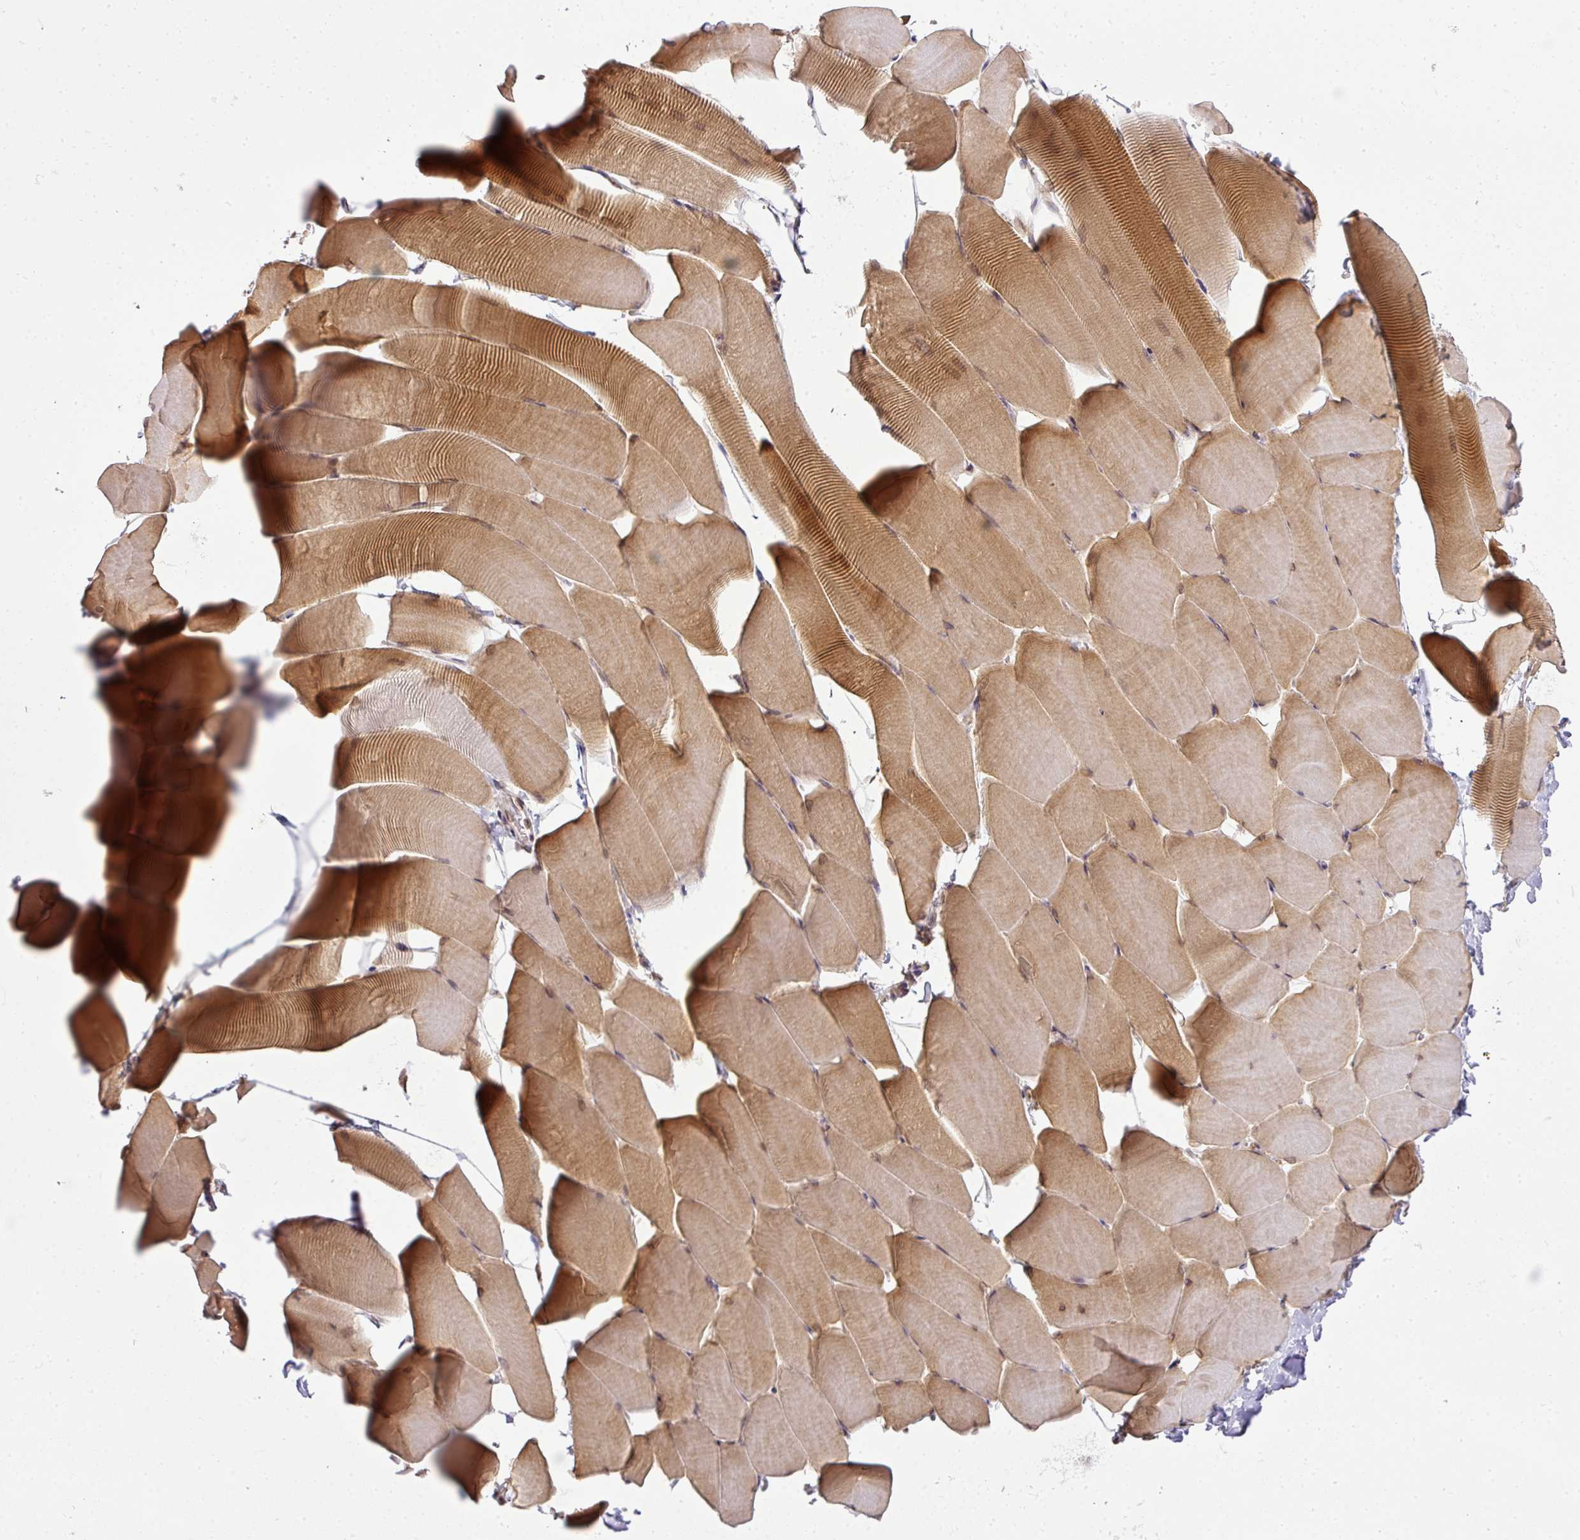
{"staining": {"intensity": "moderate", "quantity": "25%-75%", "location": "cytoplasmic/membranous,nuclear"}, "tissue": "skeletal muscle", "cell_type": "Myocytes", "image_type": "normal", "snomed": [{"axis": "morphology", "description": "Normal tissue, NOS"}, {"axis": "topography", "description": "Skeletal muscle"}], "caption": "DAB immunohistochemical staining of normal human skeletal muscle displays moderate cytoplasmic/membranous,nuclear protein expression in approximately 25%-75% of myocytes. (DAB (3,3'-diaminobenzidine) = brown stain, brightfield microscopy at high magnification).", "gene": "COX18", "patient": {"sex": "male", "age": 25}}